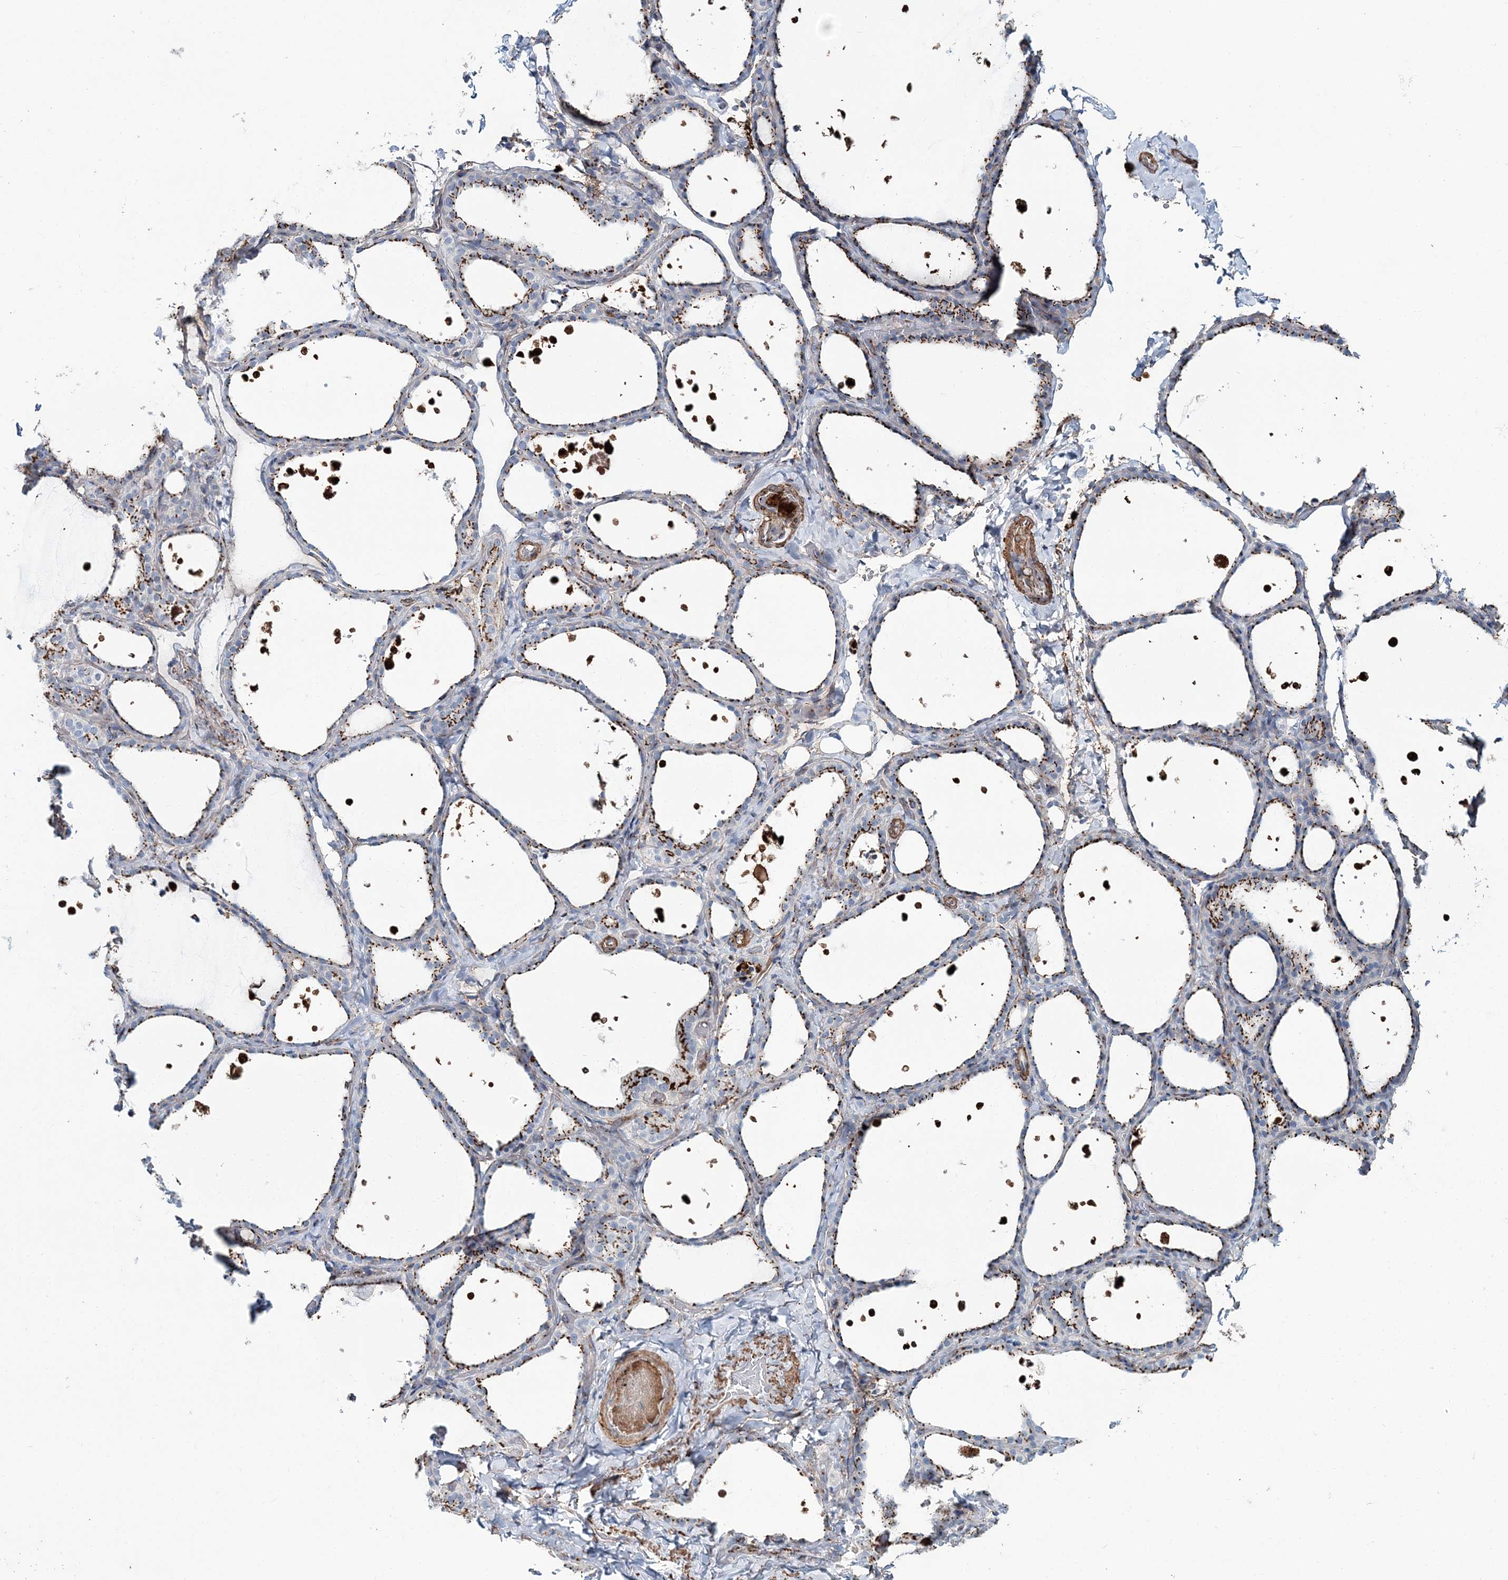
{"staining": {"intensity": "strong", "quantity": ">75%", "location": "cytoplasmic/membranous"}, "tissue": "thyroid gland", "cell_type": "Glandular cells", "image_type": "normal", "snomed": [{"axis": "morphology", "description": "Normal tissue, NOS"}, {"axis": "topography", "description": "Thyroid gland"}], "caption": "IHC image of unremarkable thyroid gland: human thyroid gland stained using IHC shows high levels of strong protein expression localized specifically in the cytoplasmic/membranous of glandular cells, appearing as a cytoplasmic/membranous brown color.", "gene": "MAN1A2", "patient": {"sex": "female", "age": 44}}